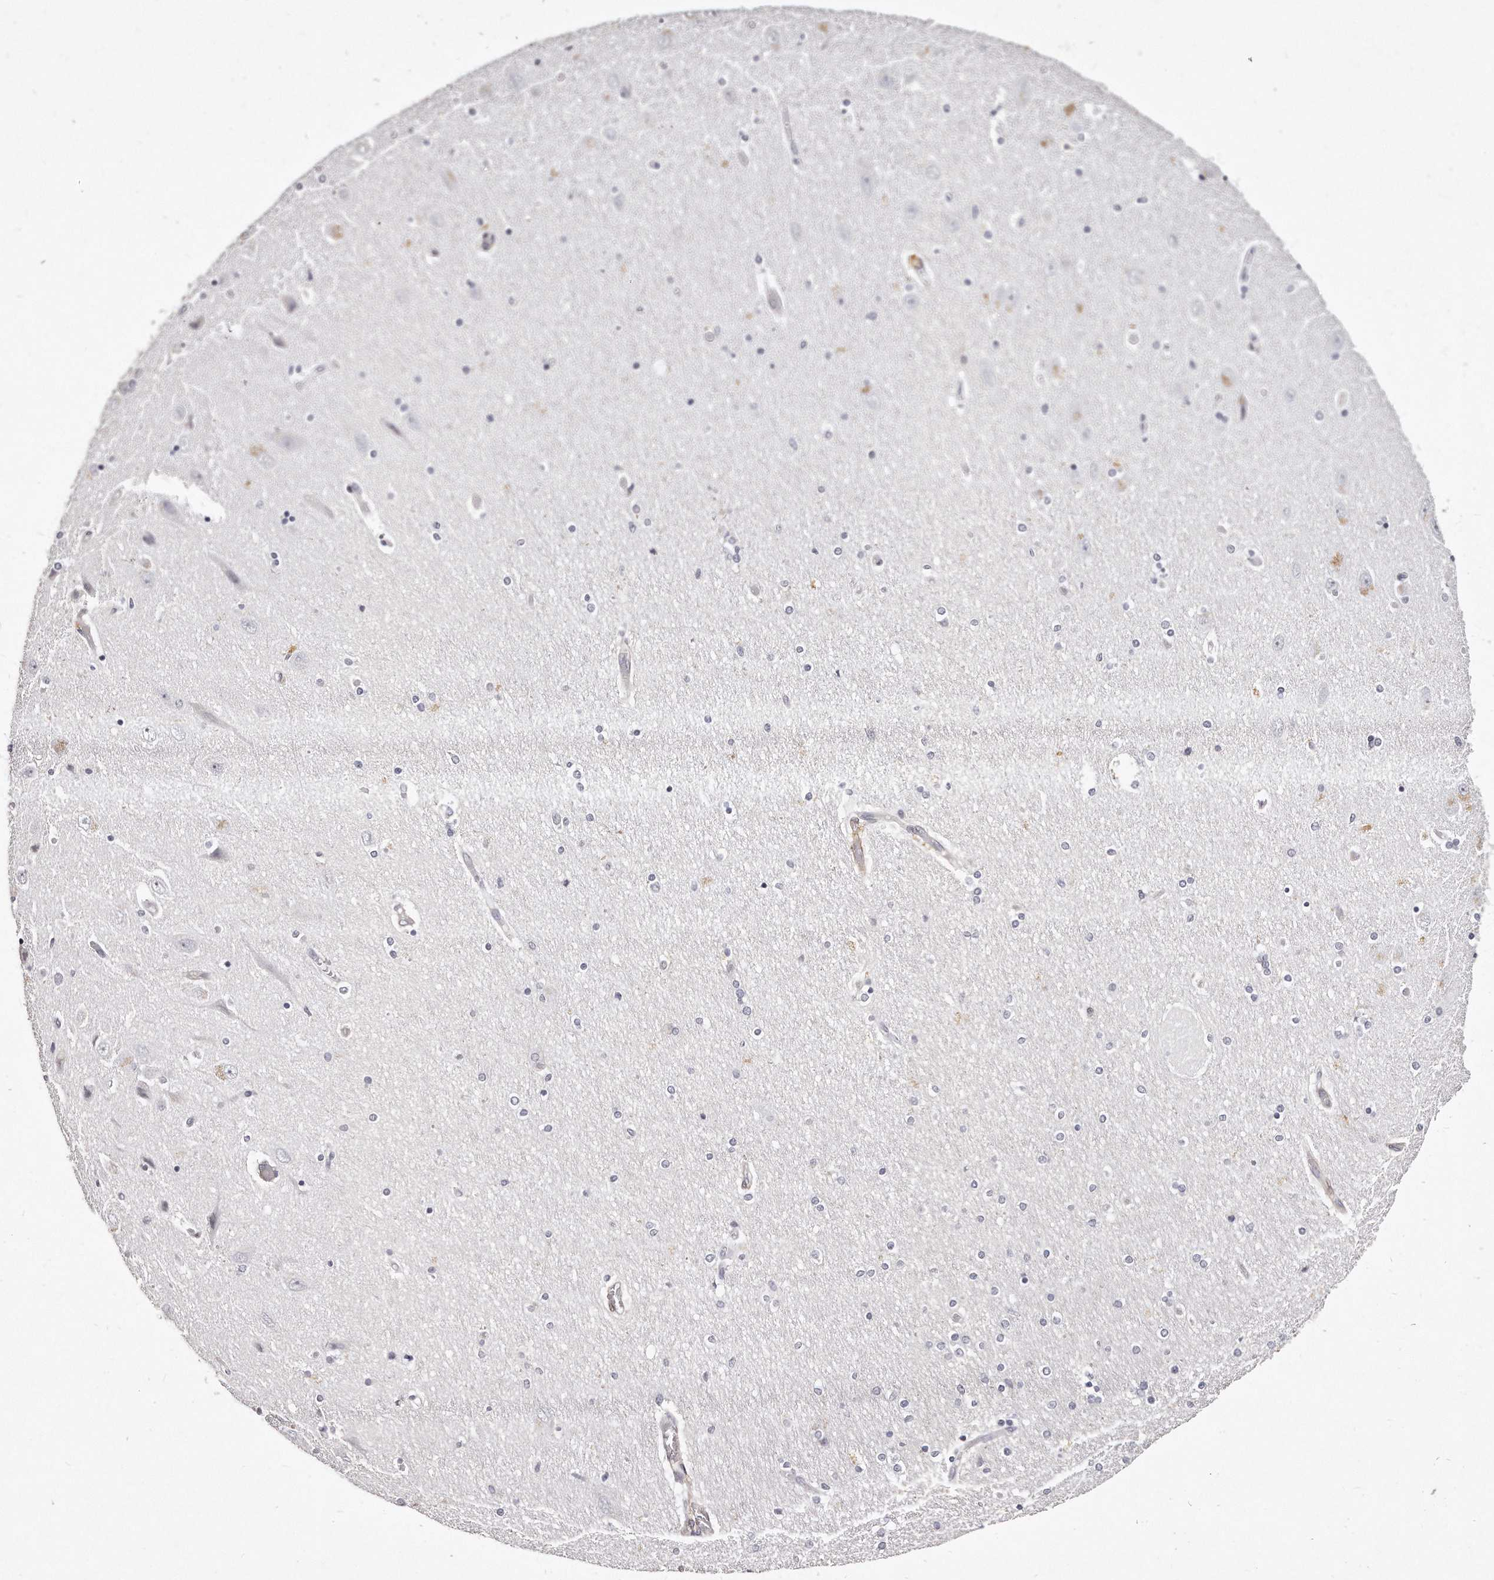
{"staining": {"intensity": "negative", "quantity": "none", "location": "none"}, "tissue": "hippocampus", "cell_type": "Glial cells", "image_type": "normal", "snomed": [{"axis": "morphology", "description": "Normal tissue, NOS"}, {"axis": "topography", "description": "Hippocampus"}], "caption": "The image reveals no staining of glial cells in normal hippocampus.", "gene": "LMOD1", "patient": {"sex": "female", "age": 54}}